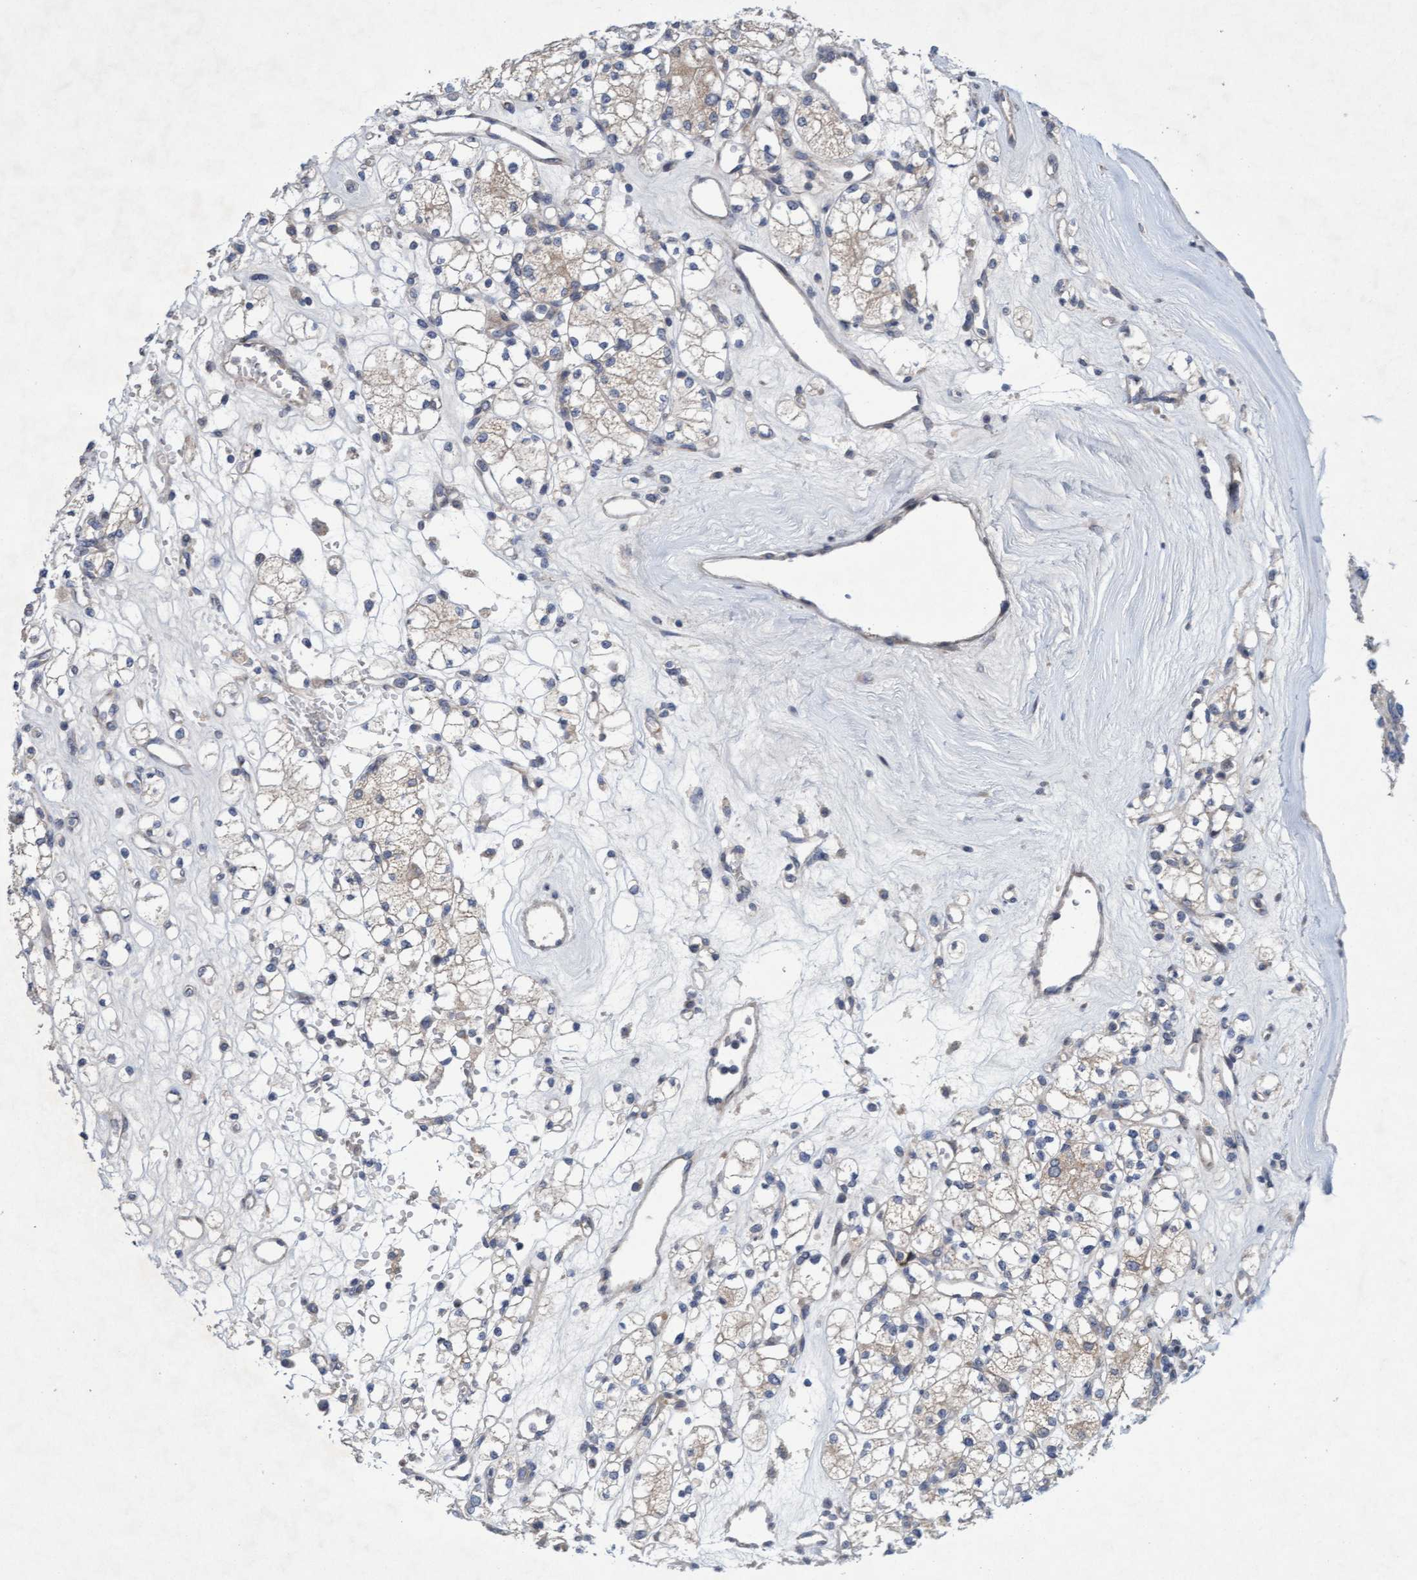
{"staining": {"intensity": "weak", "quantity": ">75%", "location": "cytoplasmic/membranous"}, "tissue": "renal cancer", "cell_type": "Tumor cells", "image_type": "cancer", "snomed": [{"axis": "morphology", "description": "Adenocarcinoma, NOS"}, {"axis": "topography", "description": "Kidney"}], "caption": "This micrograph demonstrates renal cancer (adenocarcinoma) stained with IHC to label a protein in brown. The cytoplasmic/membranous of tumor cells show weak positivity for the protein. Nuclei are counter-stained blue.", "gene": "DDHD2", "patient": {"sex": "male", "age": 77}}